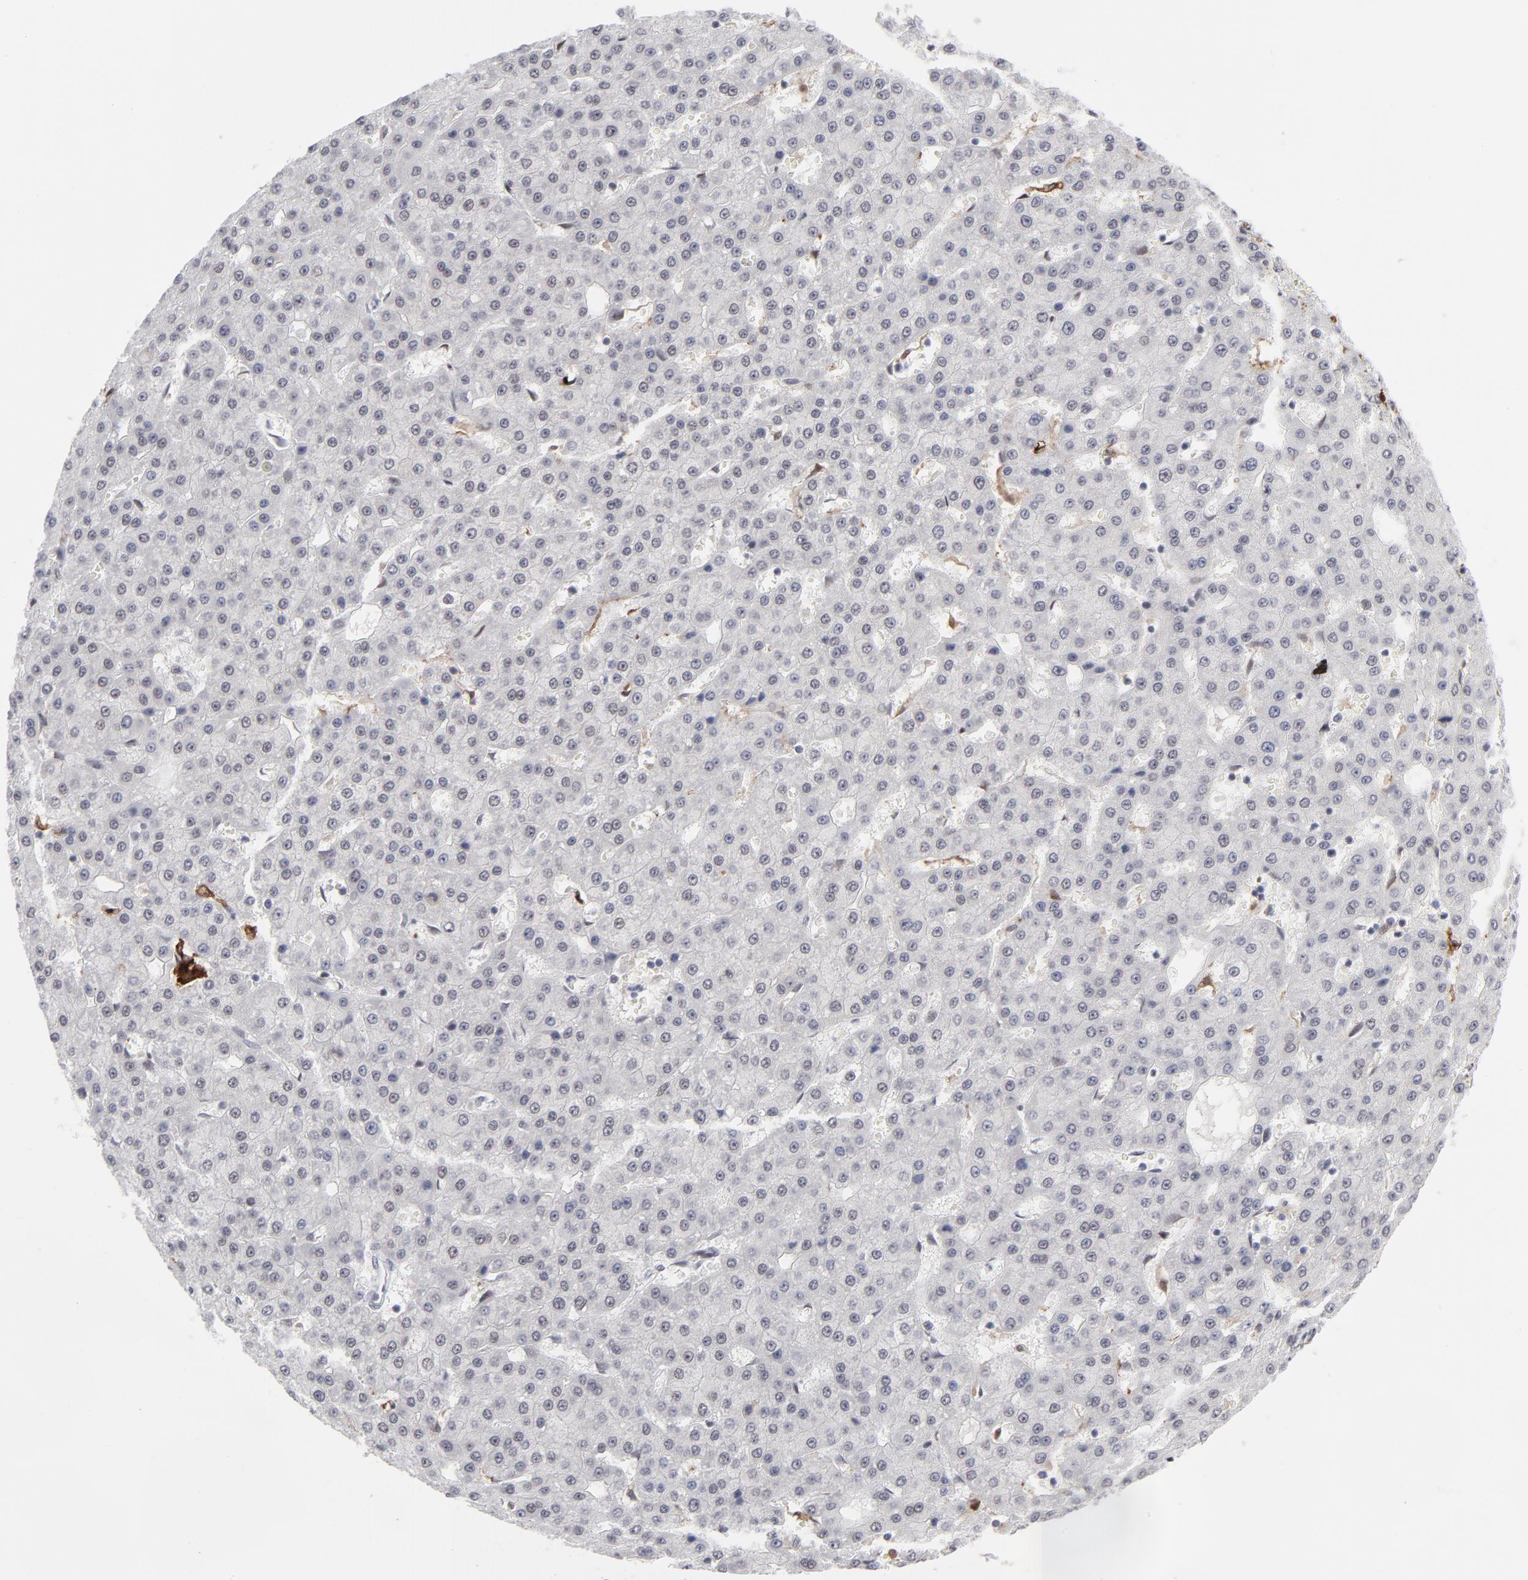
{"staining": {"intensity": "negative", "quantity": "none", "location": "none"}, "tissue": "liver cancer", "cell_type": "Tumor cells", "image_type": "cancer", "snomed": [{"axis": "morphology", "description": "Carcinoma, Hepatocellular, NOS"}, {"axis": "topography", "description": "Liver"}], "caption": "DAB immunohistochemical staining of human hepatocellular carcinoma (liver) exhibits no significant expression in tumor cells.", "gene": "CCR2", "patient": {"sex": "male", "age": 47}}